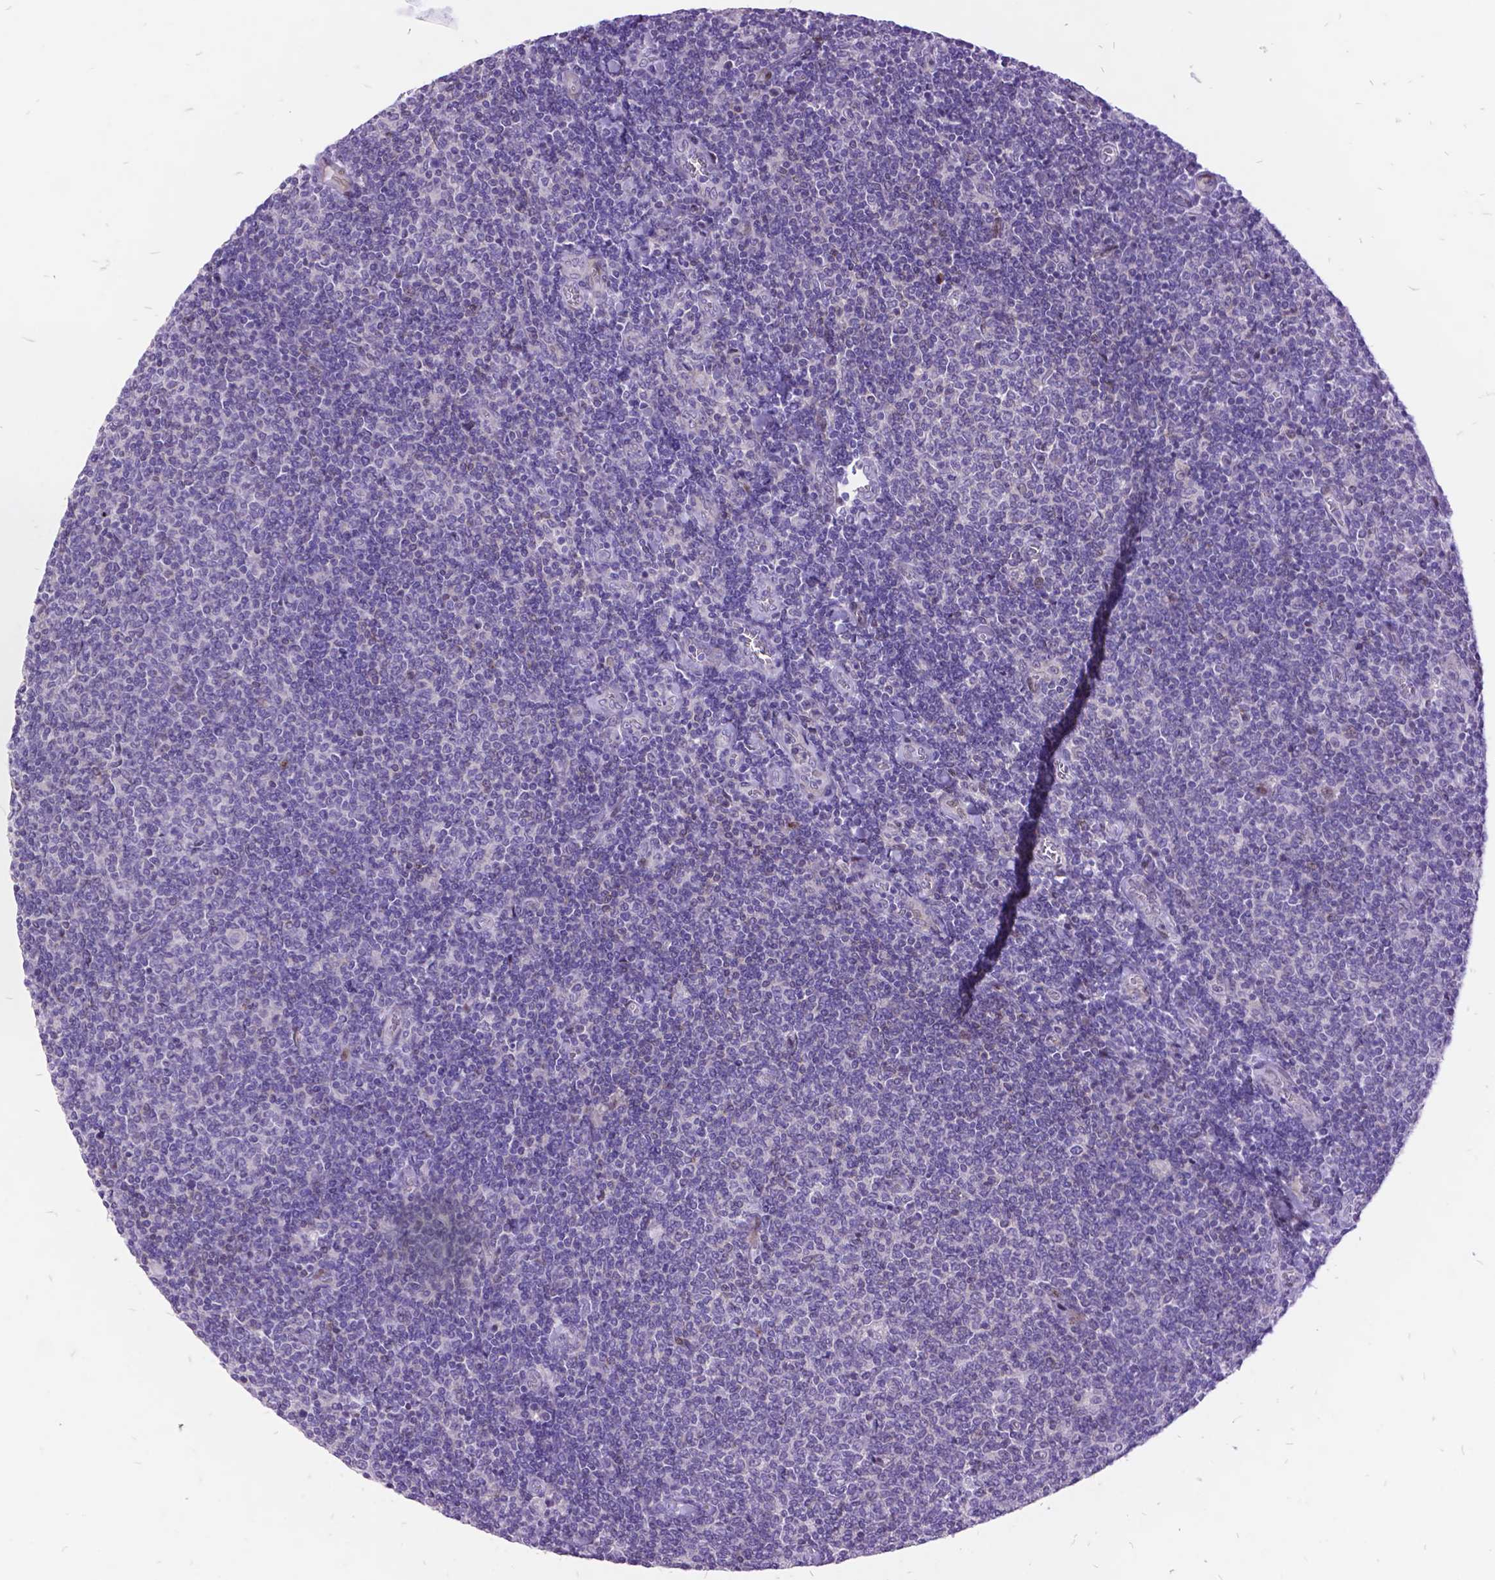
{"staining": {"intensity": "negative", "quantity": "none", "location": "none"}, "tissue": "lymphoma", "cell_type": "Tumor cells", "image_type": "cancer", "snomed": [{"axis": "morphology", "description": "Malignant lymphoma, non-Hodgkin's type, Low grade"}, {"axis": "topography", "description": "Lymph node"}], "caption": "IHC photomicrograph of low-grade malignant lymphoma, non-Hodgkin's type stained for a protein (brown), which reveals no expression in tumor cells.", "gene": "ITGB6", "patient": {"sex": "male", "age": 52}}